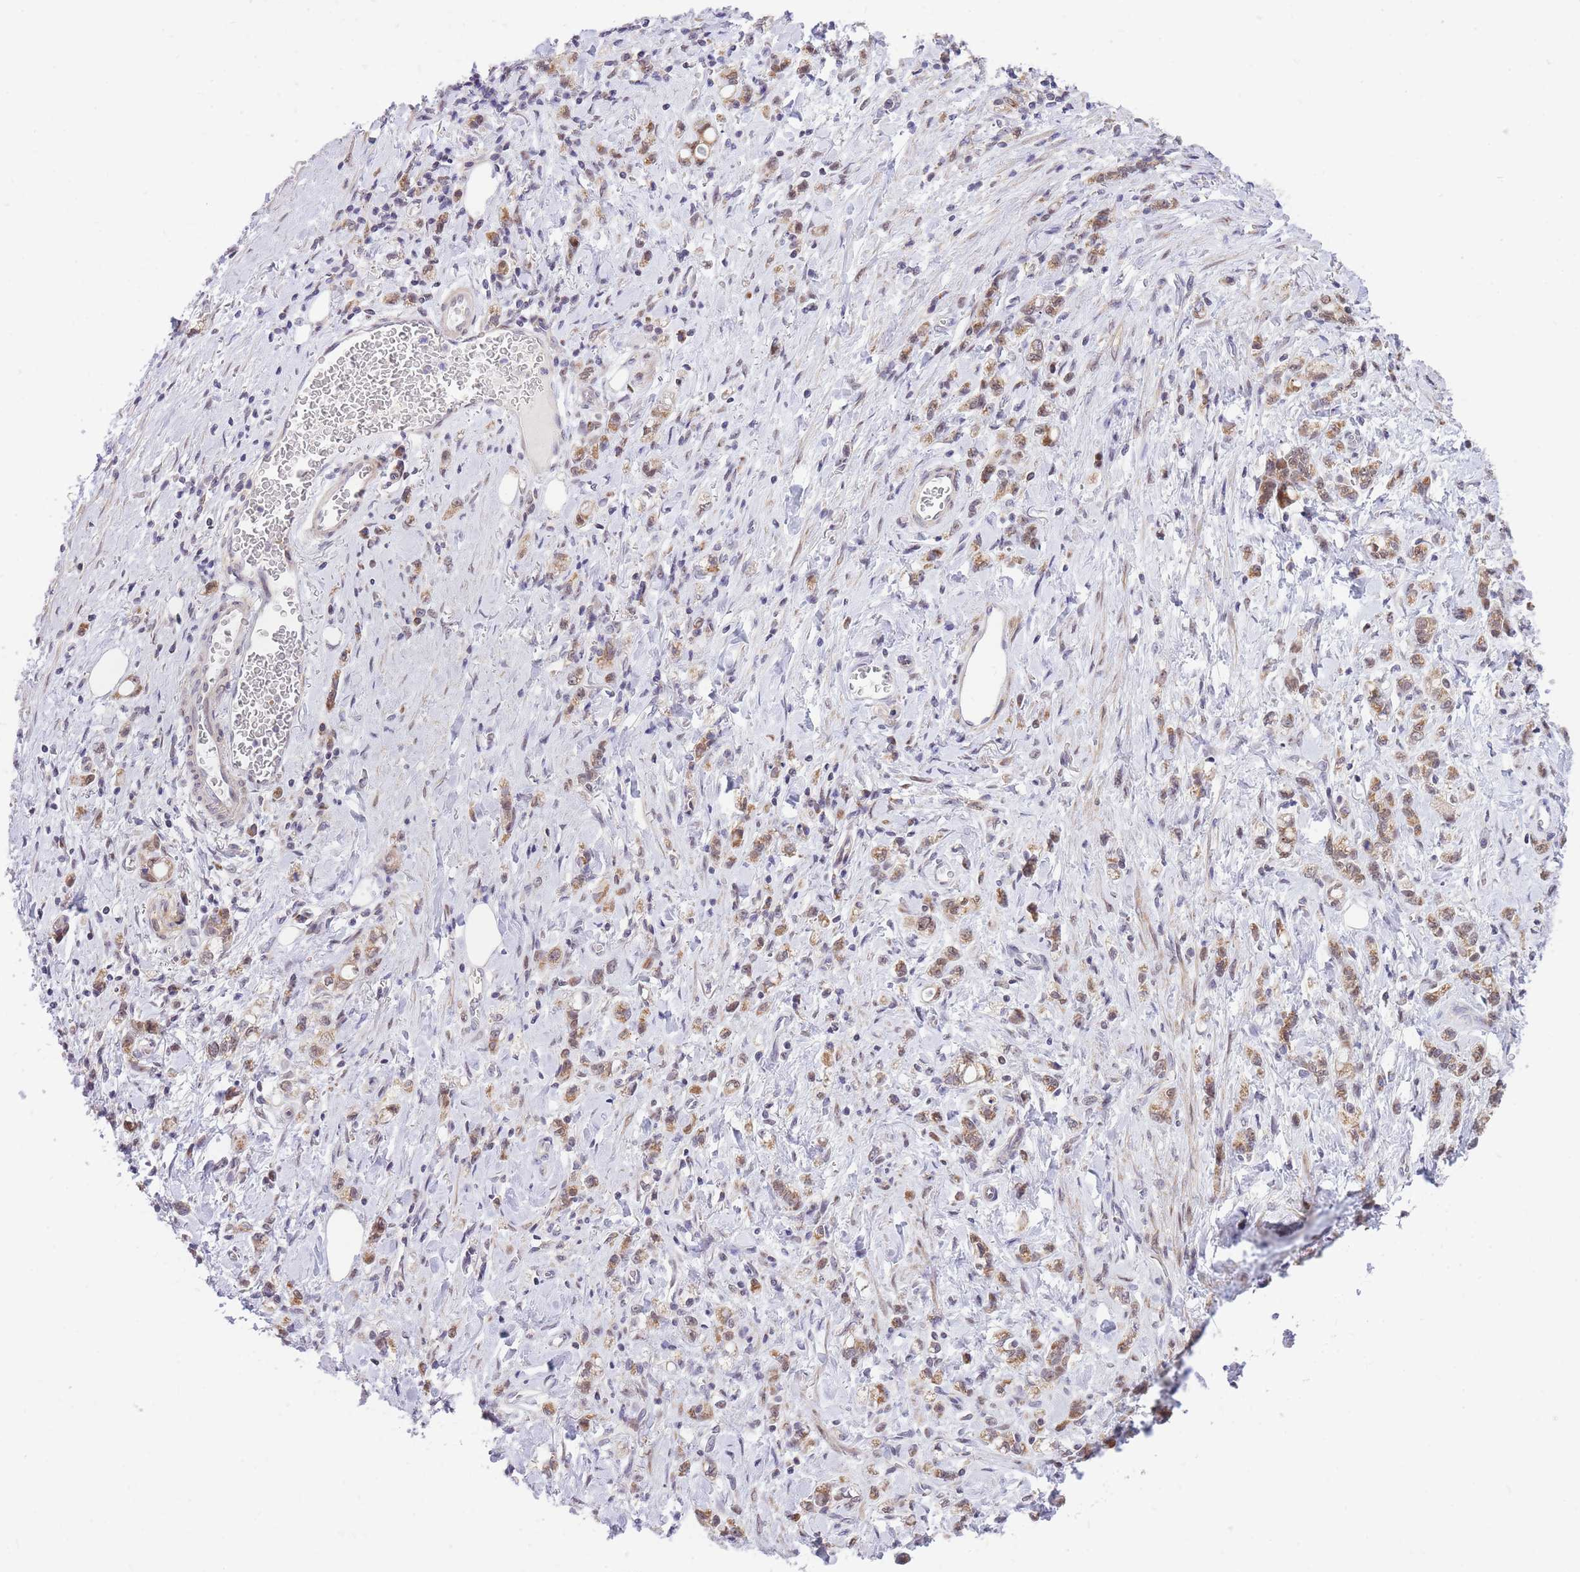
{"staining": {"intensity": "moderate", "quantity": ">75%", "location": "cytoplasmic/membranous"}, "tissue": "stomach cancer", "cell_type": "Tumor cells", "image_type": "cancer", "snomed": [{"axis": "morphology", "description": "Adenocarcinoma, NOS"}, {"axis": "topography", "description": "Stomach"}], "caption": "DAB immunohistochemical staining of stomach cancer displays moderate cytoplasmic/membranous protein positivity in about >75% of tumor cells.", "gene": "MINDY2", "patient": {"sex": "male", "age": 77}}